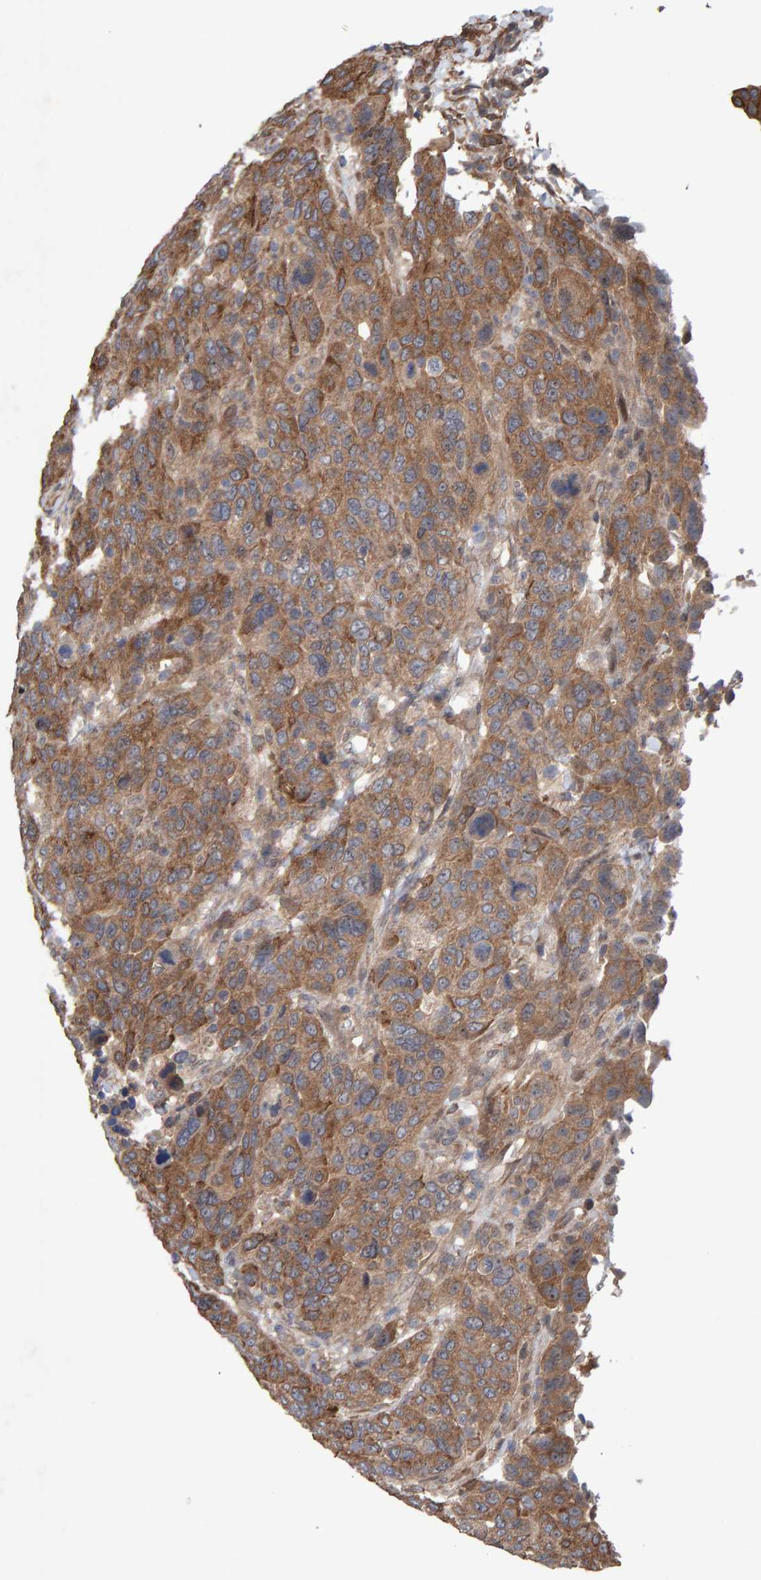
{"staining": {"intensity": "moderate", "quantity": ">75%", "location": "cytoplasmic/membranous"}, "tissue": "breast cancer", "cell_type": "Tumor cells", "image_type": "cancer", "snomed": [{"axis": "morphology", "description": "Duct carcinoma"}, {"axis": "topography", "description": "Breast"}], "caption": "Immunohistochemistry (DAB) staining of breast cancer (infiltrating ductal carcinoma) reveals moderate cytoplasmic/membranous protein positivity in about >75% of tumor cells.", "gene": "LRSAM1", "patient": {"sex": "female", "age": 37}}